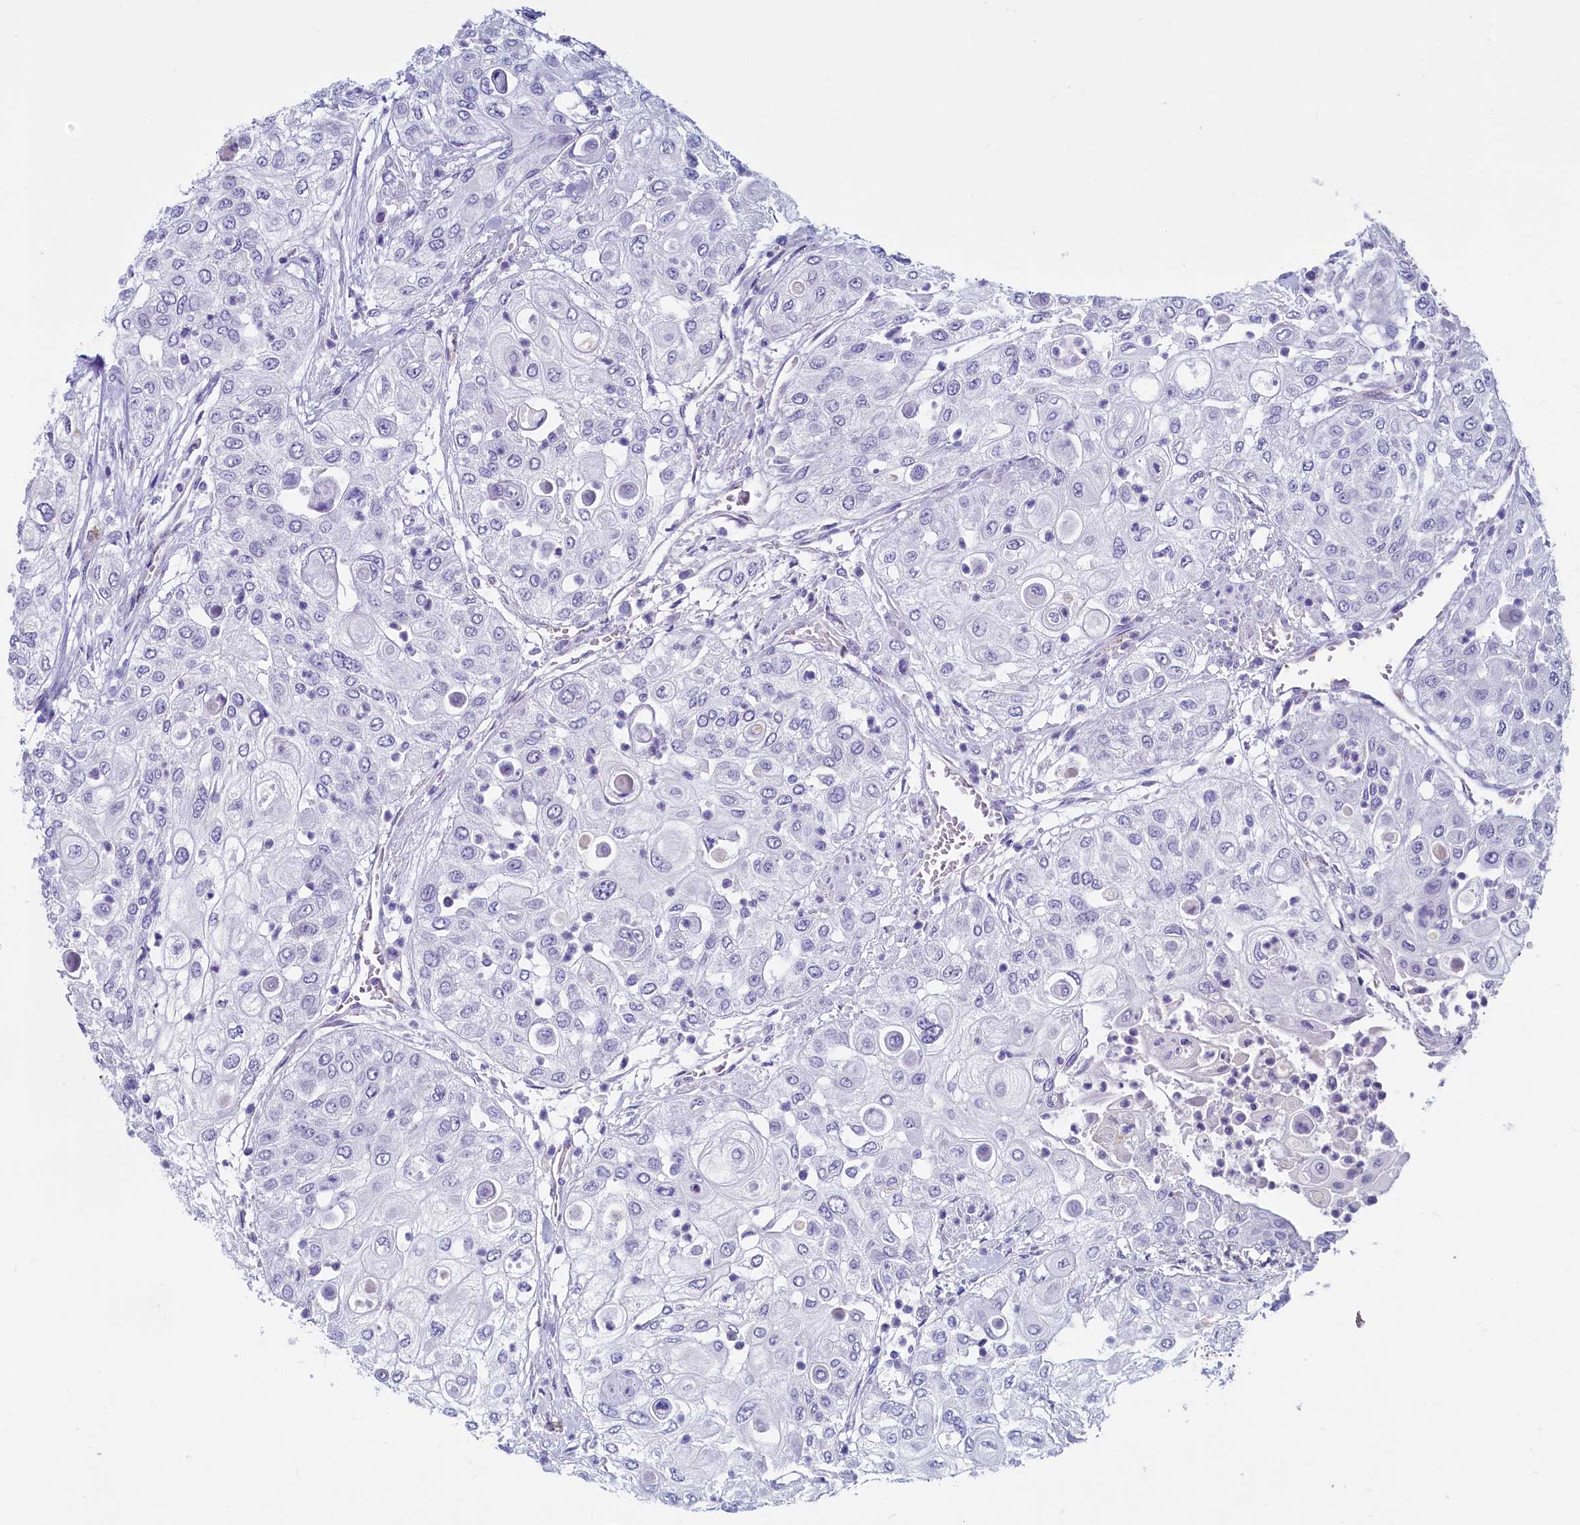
{"staining": {"intensity": "negative", "quantity": "none", "location": "none"}, "tissue": "urothelial cancer", "cell_type": "Tumor cells", "image_type": "cancer", "snomed": [{"axis": "morphology", "description": "Urothelial carcinoma, High grade"}, {"axis": "topography", "description": "Urinary bladder"}], "caption": "Protein analysis of urothelial cancer reveals no significant expression in tumor cells.", "gene": "INSC", "patient": {"sex": "female", "age": 79}}